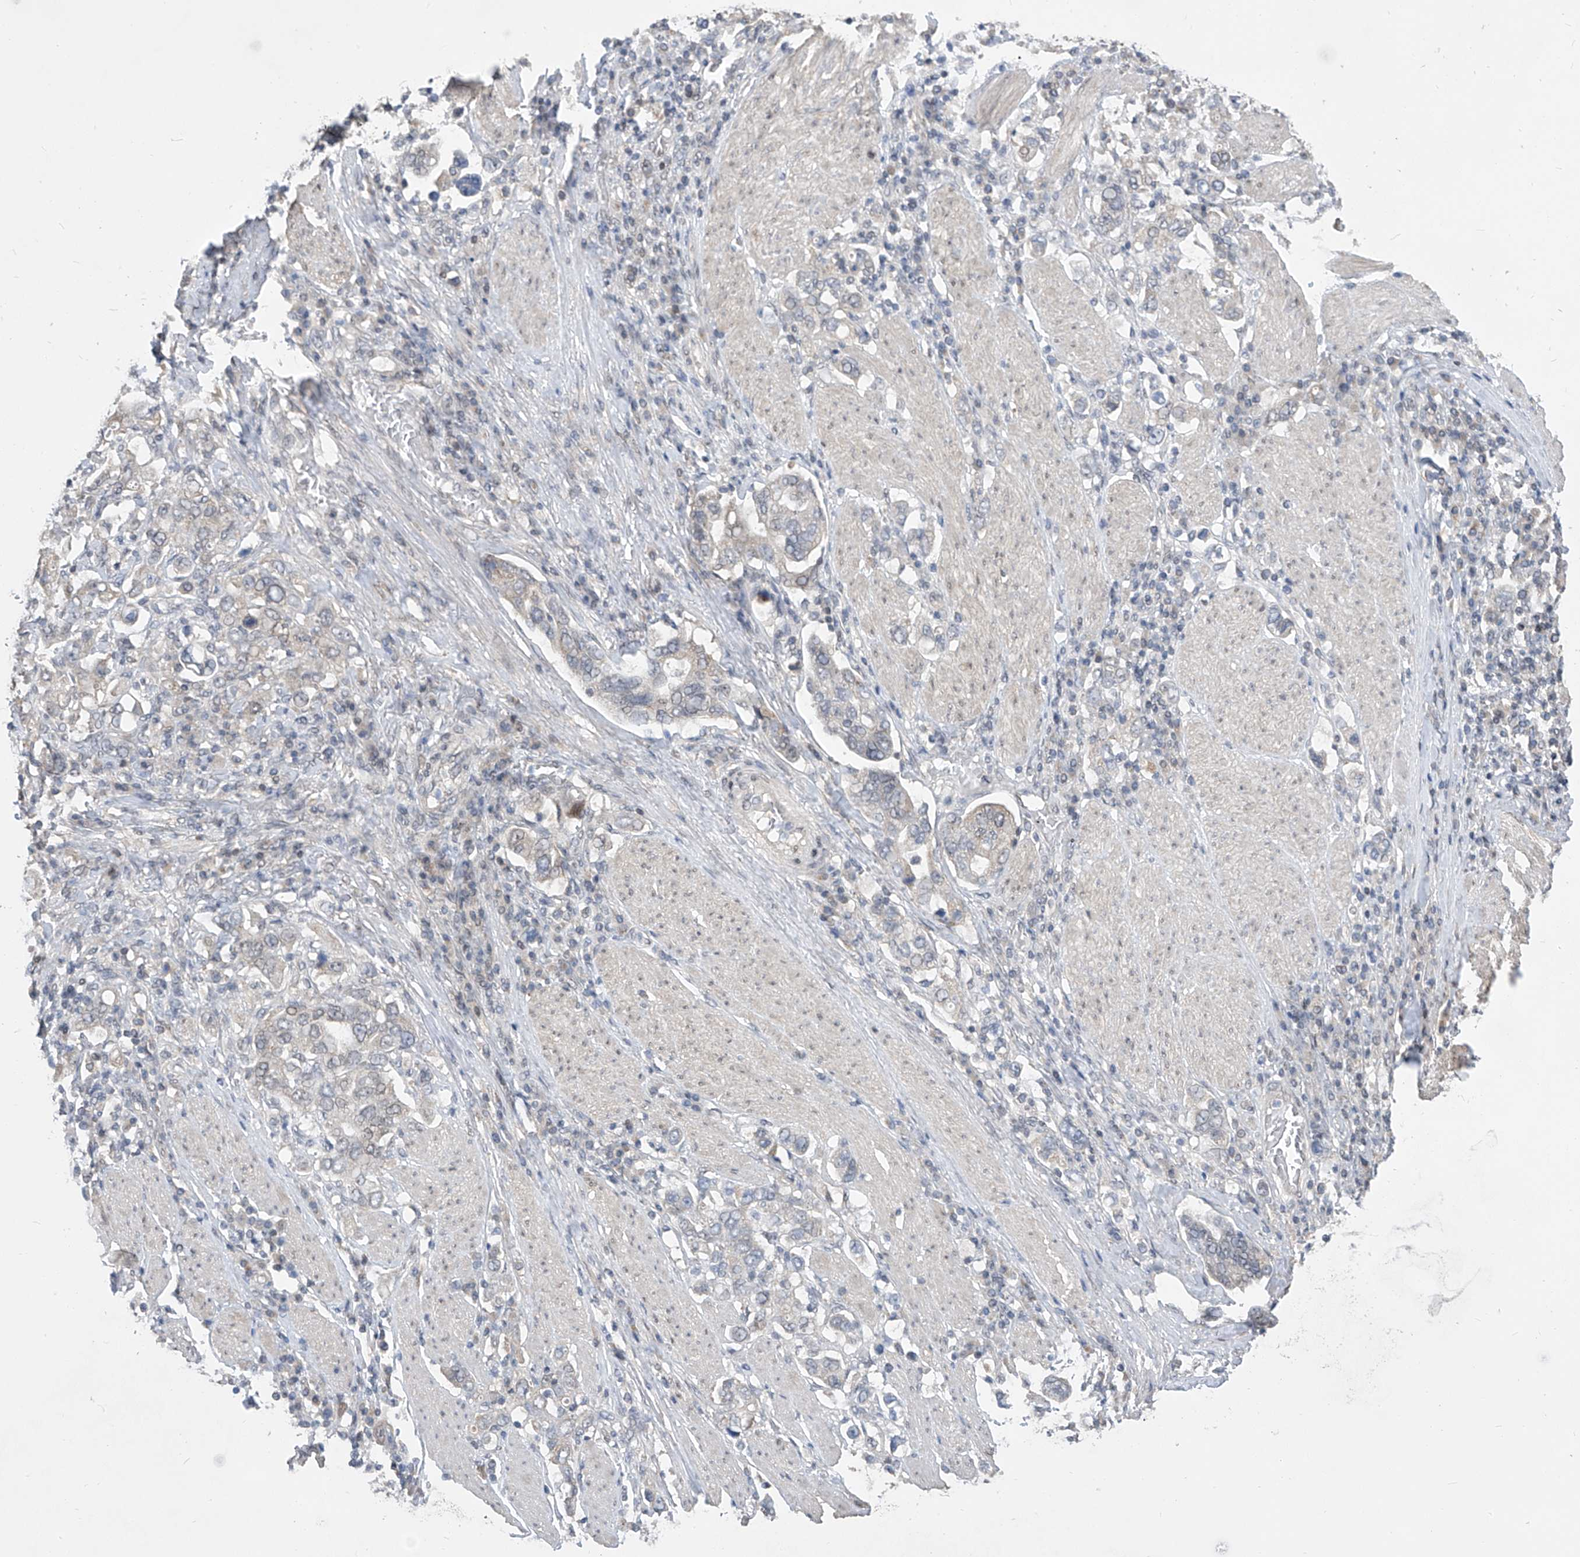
{"staining": {"intensity": "weak", "quantity": "<25%", "location": "cytoplasmic/membranous"}, "tissue": "stomach cancer", "cell_type": "Tumor cells", "image_type": "cancer", "snomed": [{"axis": "morphology", "description": "Adenocarcinoma, NOS"}, {"axis": "topography", "description": "Stomach, upper"}], "caption": "Human stomach cancer (adenocarcinoma) stained for a protein using immunohistochemistry reveals no staining in tumor cells.", "gene": "CETN2", "patient": {"sex": "male", "age": 62}}